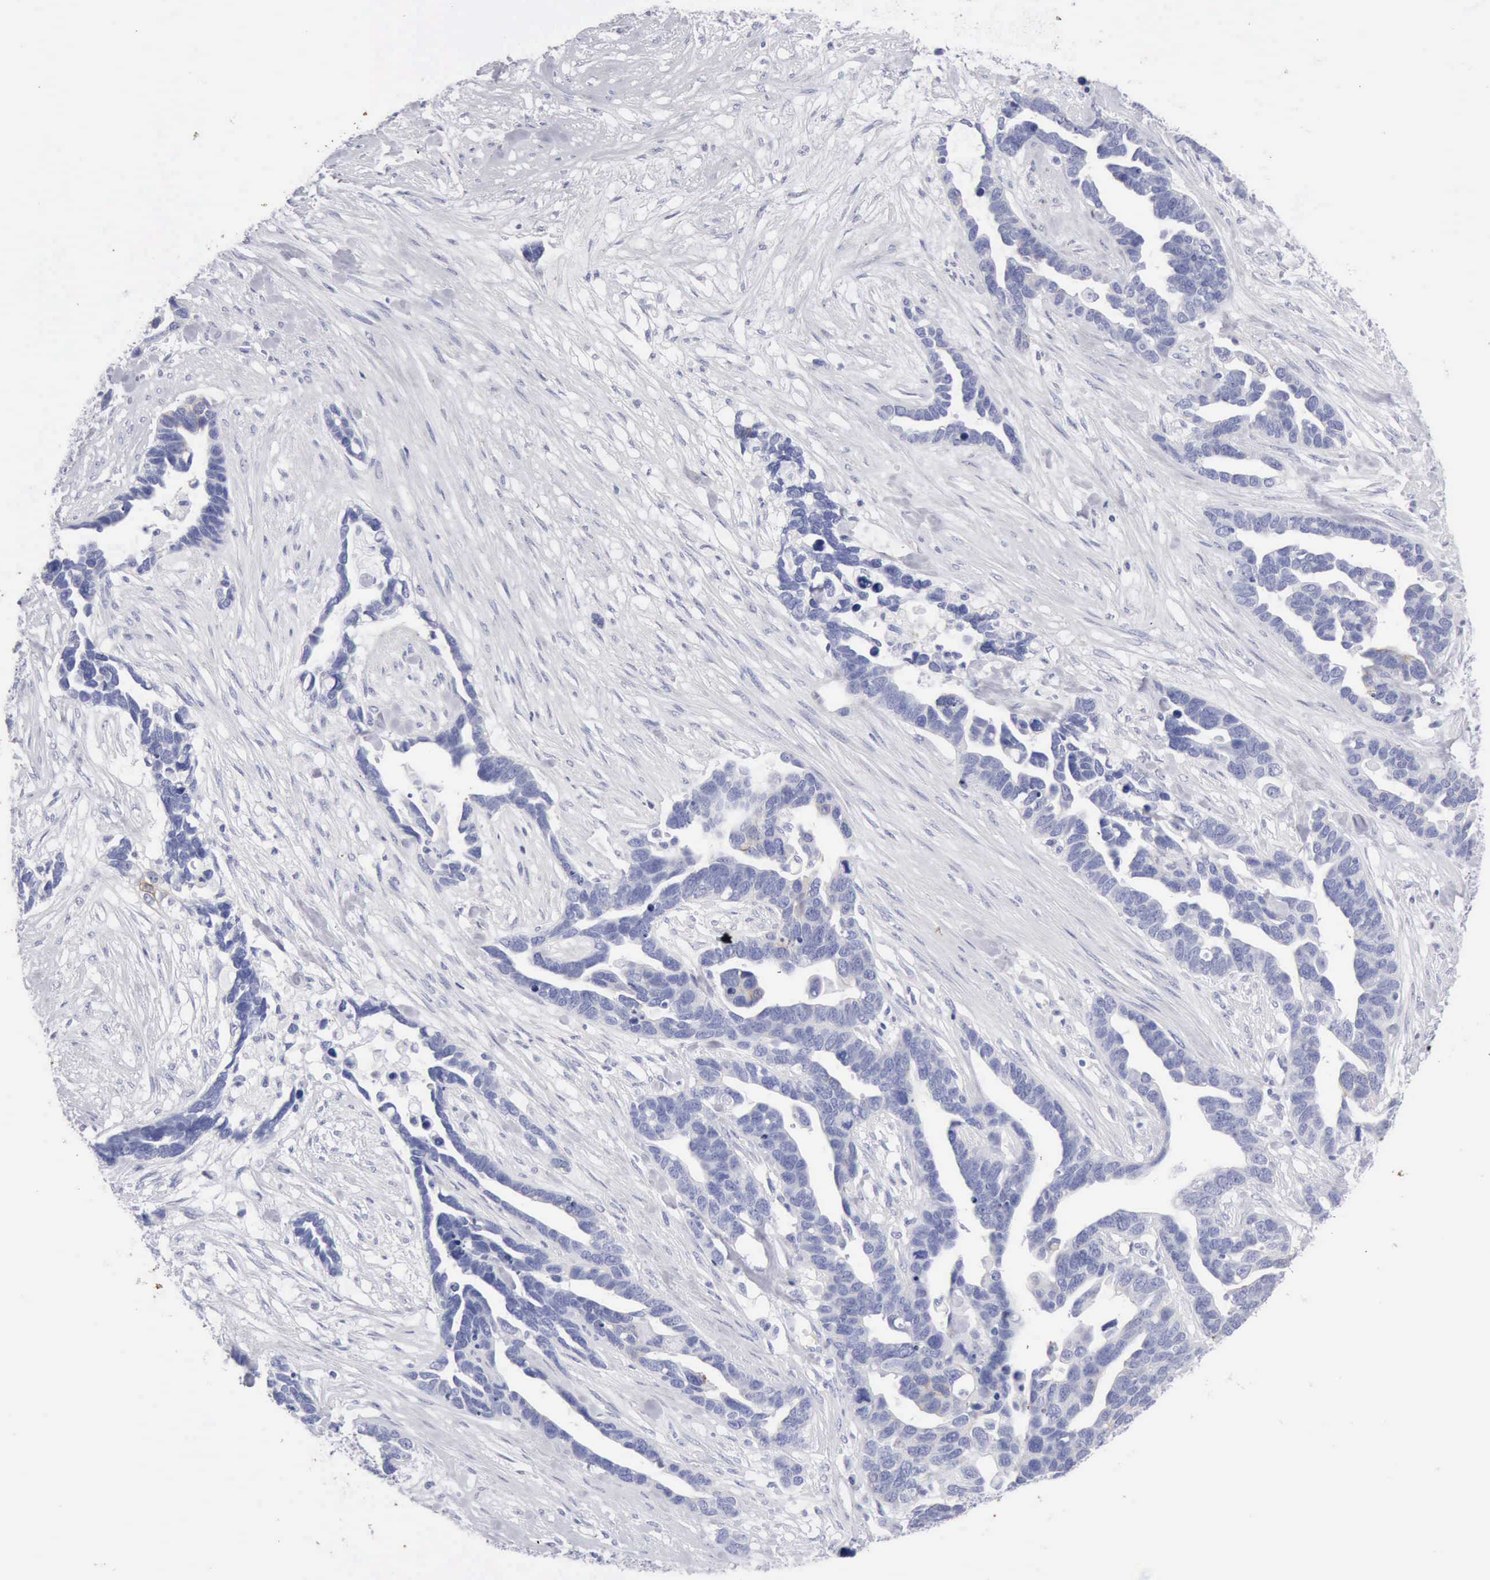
{"staining": {"intensity": "negative", "quantity": "none", "location": "none"}, "tissue": "ovarian cancer", "cell_type": "Tumor cells", "image_type": "cancer", "snomed": [{"axis": "morphology", "description": "Cystadenocarcinoma, serous, NOS"}, {"axis": "topography", "description": "Ovary"}], "caption": "There is no significant positivity in tumor cells of ovarian cancer (serous cystadenocarcinoma). (DAB immunohistochemistry visualized using brightfield microscopy, high magnification).", "gene": "KRT5", "patient": {"sex": "female", "age": 54}}